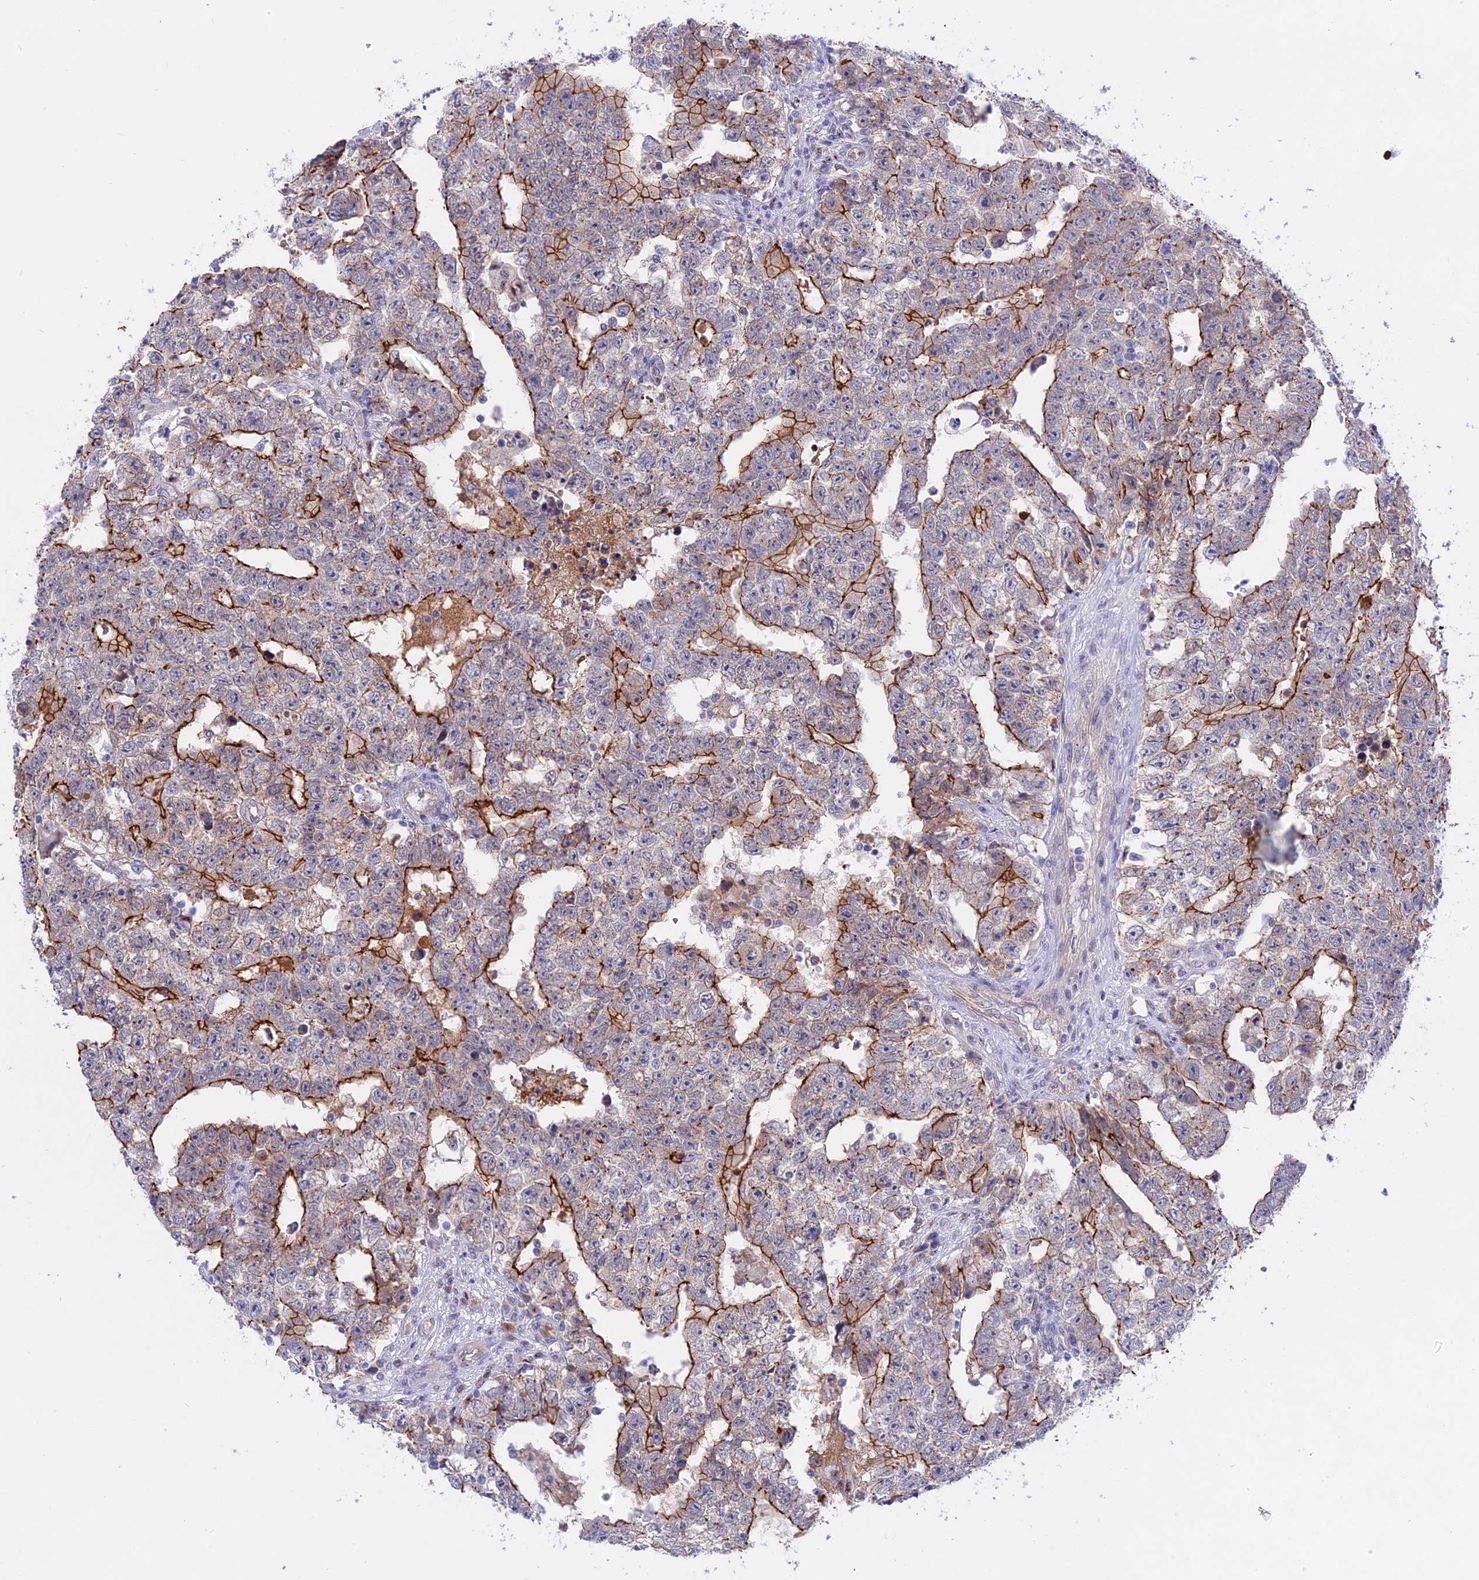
{"staining": {"intensity": "strong", "quantity": "25%-75%", "location": "cytoplasmic/membranous"}, "tissue": "testis cancer", "cell_type": "Tumor cells", "image_type": "cancer", "snomed": [{"axis": "morphology", "description": "Carcinoma, Embryonal, NOS"}, {"axis": "topography", "description": "Testis"}], "caption": "IHC image of neoplastic tissue: human testis cancer stained using immunohistochemistry reveals high levels of strong protein expression localized specifically in the cytoplasmic/membranous of tumor cells, appearing as a cytoplasmic/membranous brown color.", "gene": "GK5", "patient": {"sex": "male", "age": 25}}